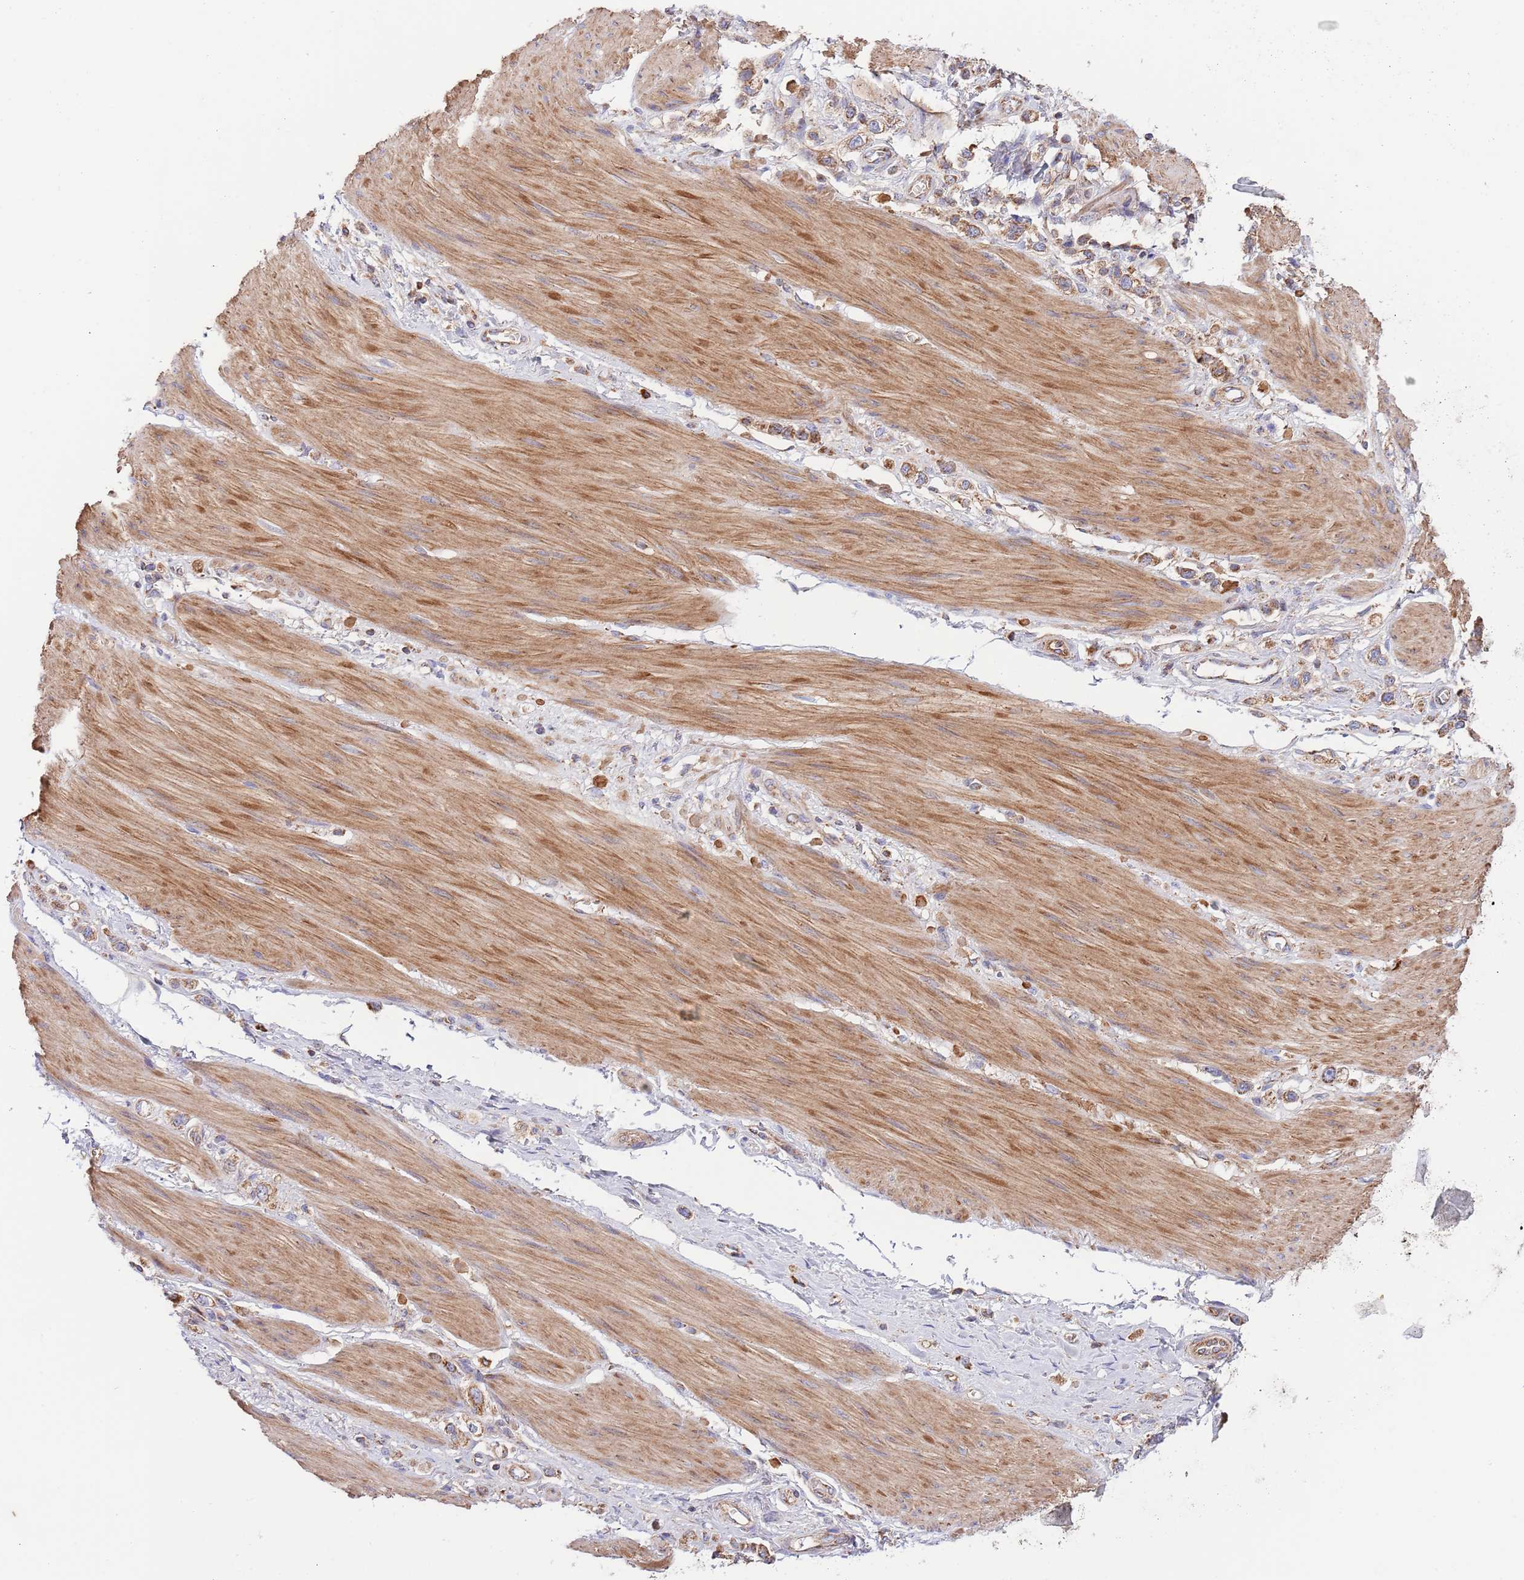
{"staining": {"intensity": "moderate", "quantity": ">75%", "location": "cytoplasmic/membranous"}, "tissue": "stomach cancer", "cell_type": "Tumor cells", "image_type": "cancer", "snomed": [{"axis": "morphology", "description": "Adenocarcinoma, NOS"}, {"axis": "topography", "description": "Stomach"}], "caption": "Protein expression analysis of human stomach cancer reveals moderate cytoplasmic/membranous staining in approximately >75% of tumor cells.", "gene": "DNAJA3", "patient": {"sex": "female", "age": 65}}